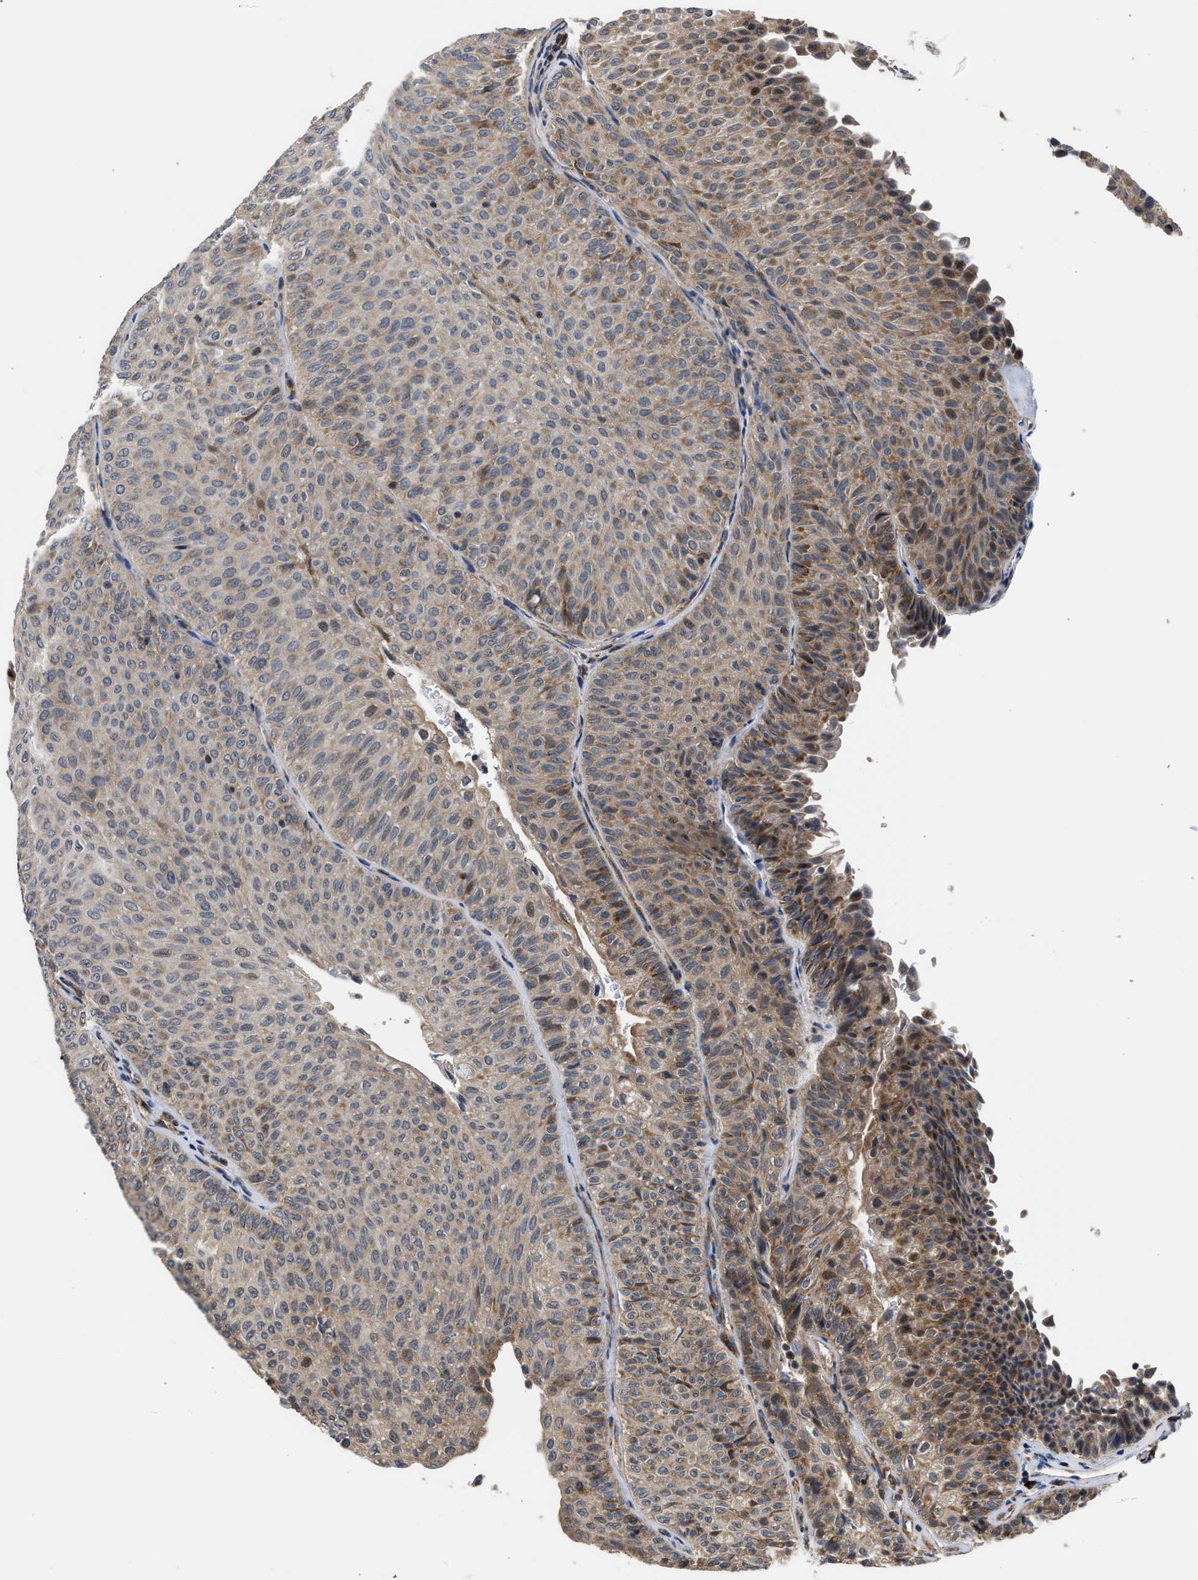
{"staining": {"intensity": "moderate", "quantity": "25%-75%", "location": "cytoplasmic/membranous"}, "tissue": "urothelial cancer", "cell_type": "Tumor cells", "image_type": "cancer", "snomed": [{"axis": "morphology", "description": "Urothelial carcinoma, Low grade"}, {"axis": "topography", "description": "Urinary bladder"}], "caption": "DAB (3,3'-diaminobenzidine) immunohistochemical staining of urothelial cancer reveals moderate cytoplasmic/membranous protein staining in about 25%-75% of tumor cells. Nuclei are stained in blue.", "gene": "POLG2", "patient": {"sex": "male", "age": 78}}